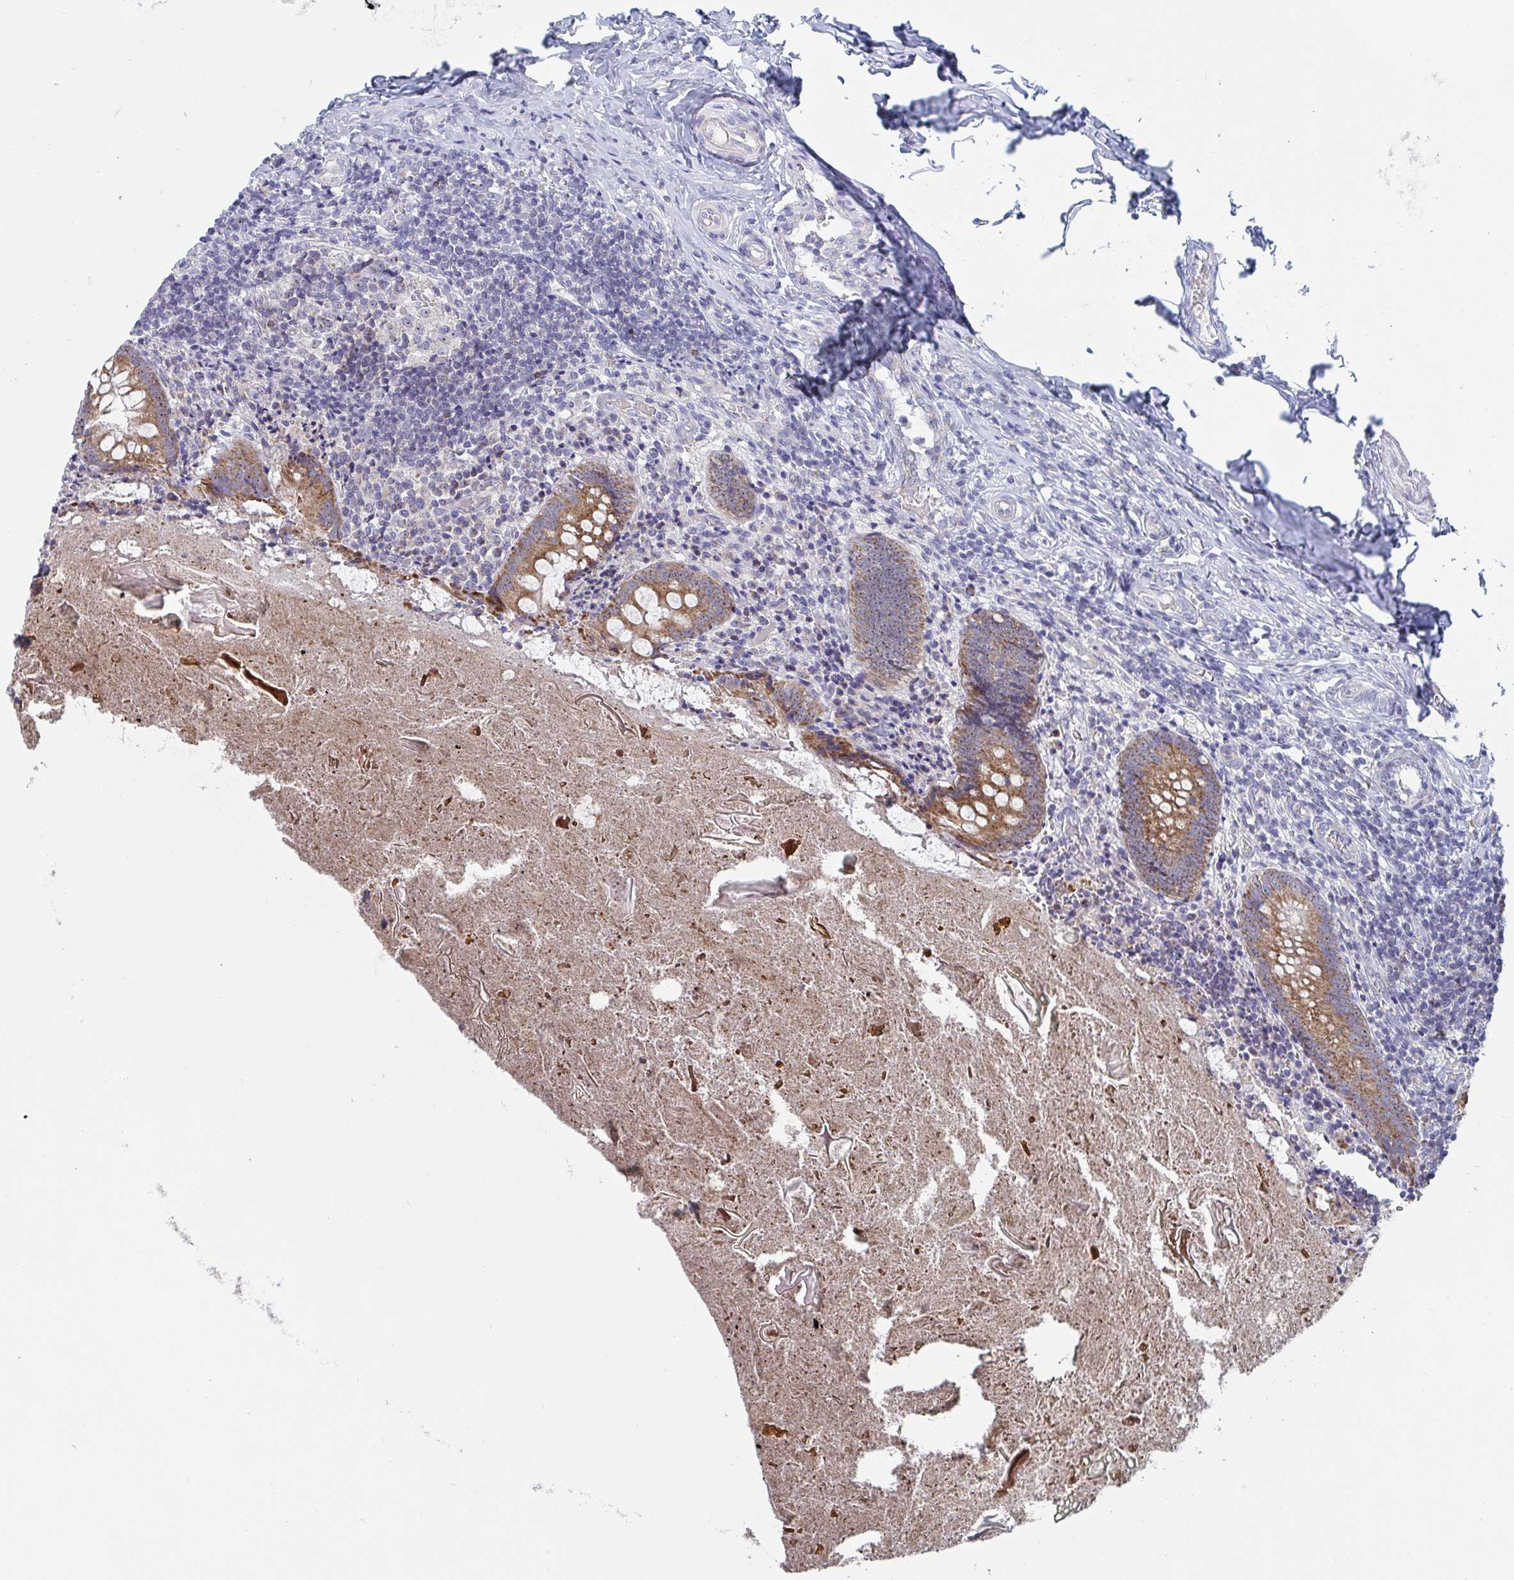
{"staining": {"intensity": "strong", "quantity": ">75%", "location": "cytoplasmic/membranous,nuclear"}, "tissue": "appendix", "cell_type": "Glandular cells", "image_type": "normal", "snomed": [{"axis": "morphology", "description": "Normal tissue, NOS"}, {"axis": "topography", "description": "Appendix"}], "caption": "This micrograph displays IHC staining of normal appendix, with high strong cytoplasmic/membranous,nuclear staining in about >75% of glandular cells.", "gene": "MRPL53", "patient": {"sex": "female", "age": 17}}